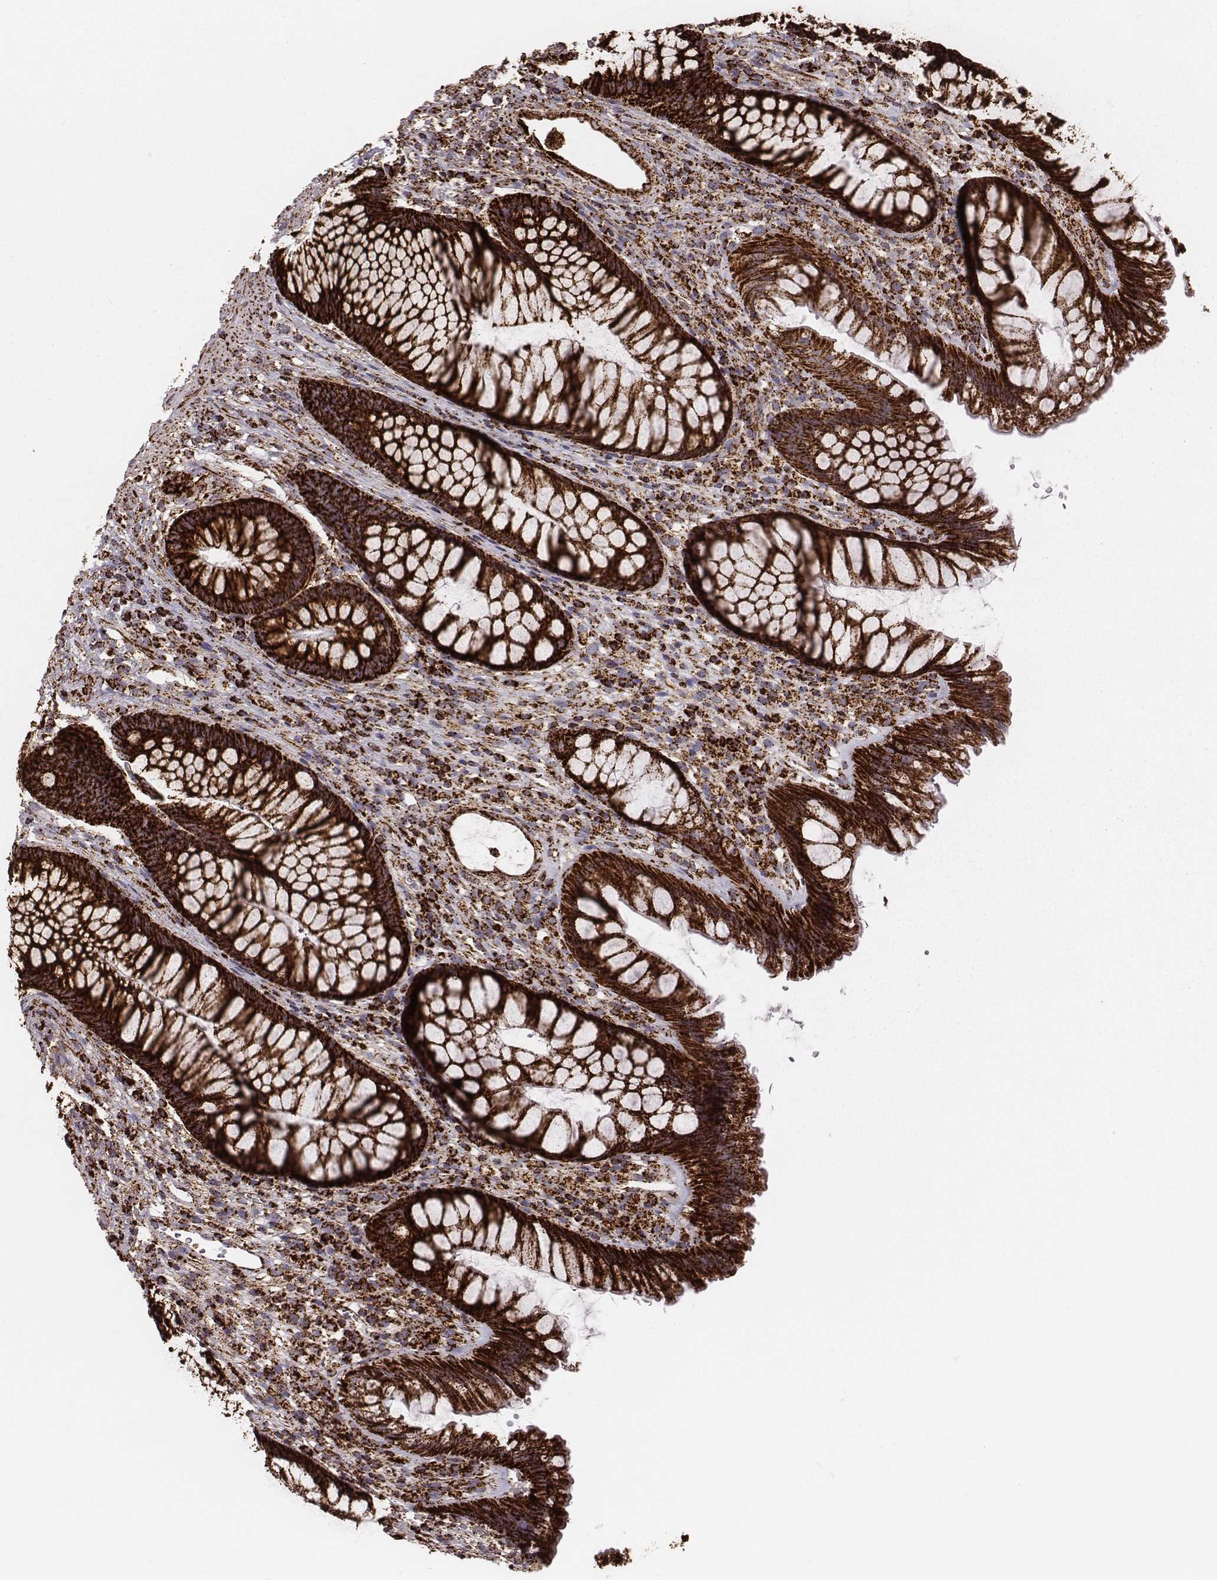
{"staining": {"intensity": "strong", "quantity": ">75%", "location": "cytoplasmic/membranous"}, "tissue": "rectum", "cell_type": "Glandular cells", "image_type": "normal", "snomed": [{"axis": "morphology", "description": "Normal tissue, NOS"}, {"axis": "topography", "description": "Smooth muscle"}, {"axis": "topography", "description": "Rectum"}], "caption": "IHC (DAB (3,3'-diaminobenzidine)) staining of benign human rectum displays strong cytoplasmic/membranous protein staining in approximately >75% of glandular cells.", "gene": "TUFM", "patient": {"sex": "male", "age": 53}}